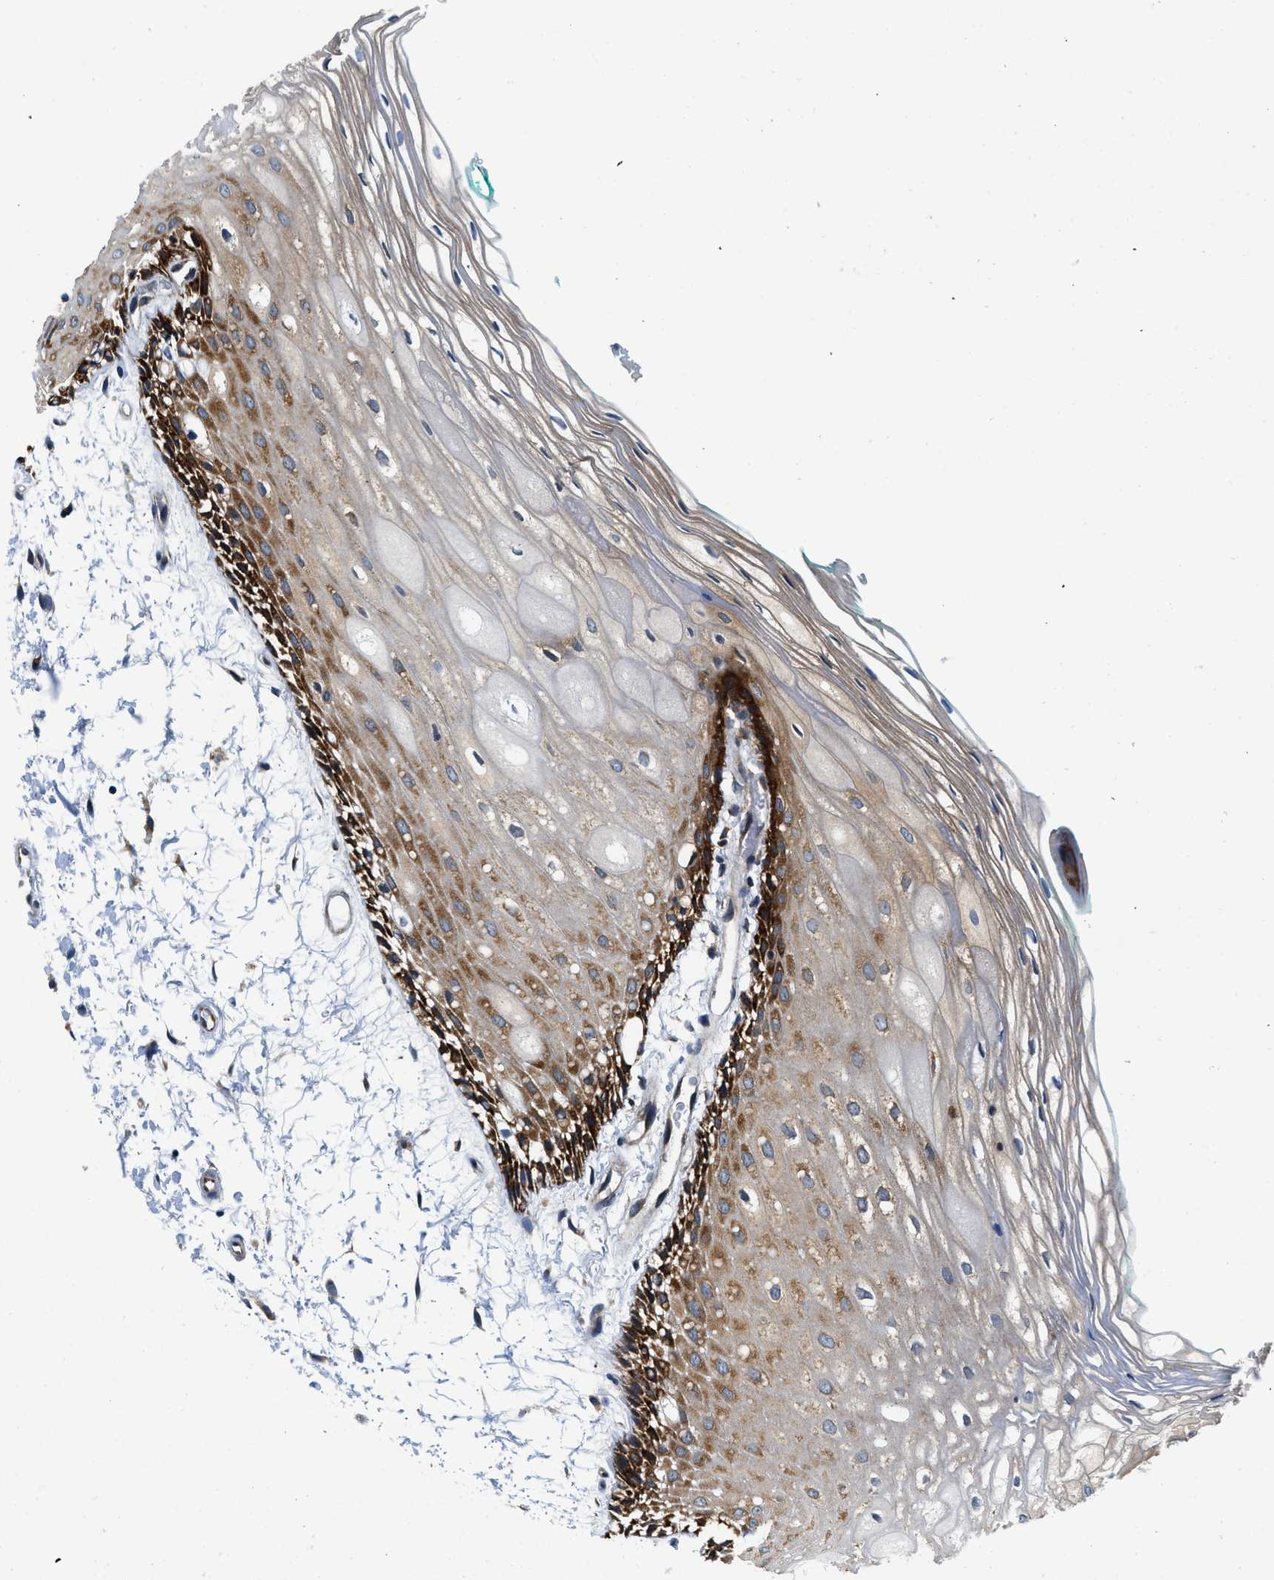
{"staining": {"intensity": "strong", "quantity": "25%-75%", "location": "cytoplasmic/membranous"}, "tissue": "oral mucosa", "cell_type": "Squamous epithelial cells", "image_type": "normal", "snomed": [{"axis": "morphology", "description": "Normal tissue, NOS"}, {"axis": "topography", "description": "Skeletal muscle"}, {"axis": "topography", "description": "Oral tissue"}, {"axis": "topography", "description": "Peripheral nerve tissue"}], "caption": "Human oral mucosa stained for a protein (brown) displays strong cytoplasmic/membranous positive positivity in about 25%-75% of squamous epithelial cells.", "gene": "PA2G4", "patient": {"sex": "female", "age": 84}}